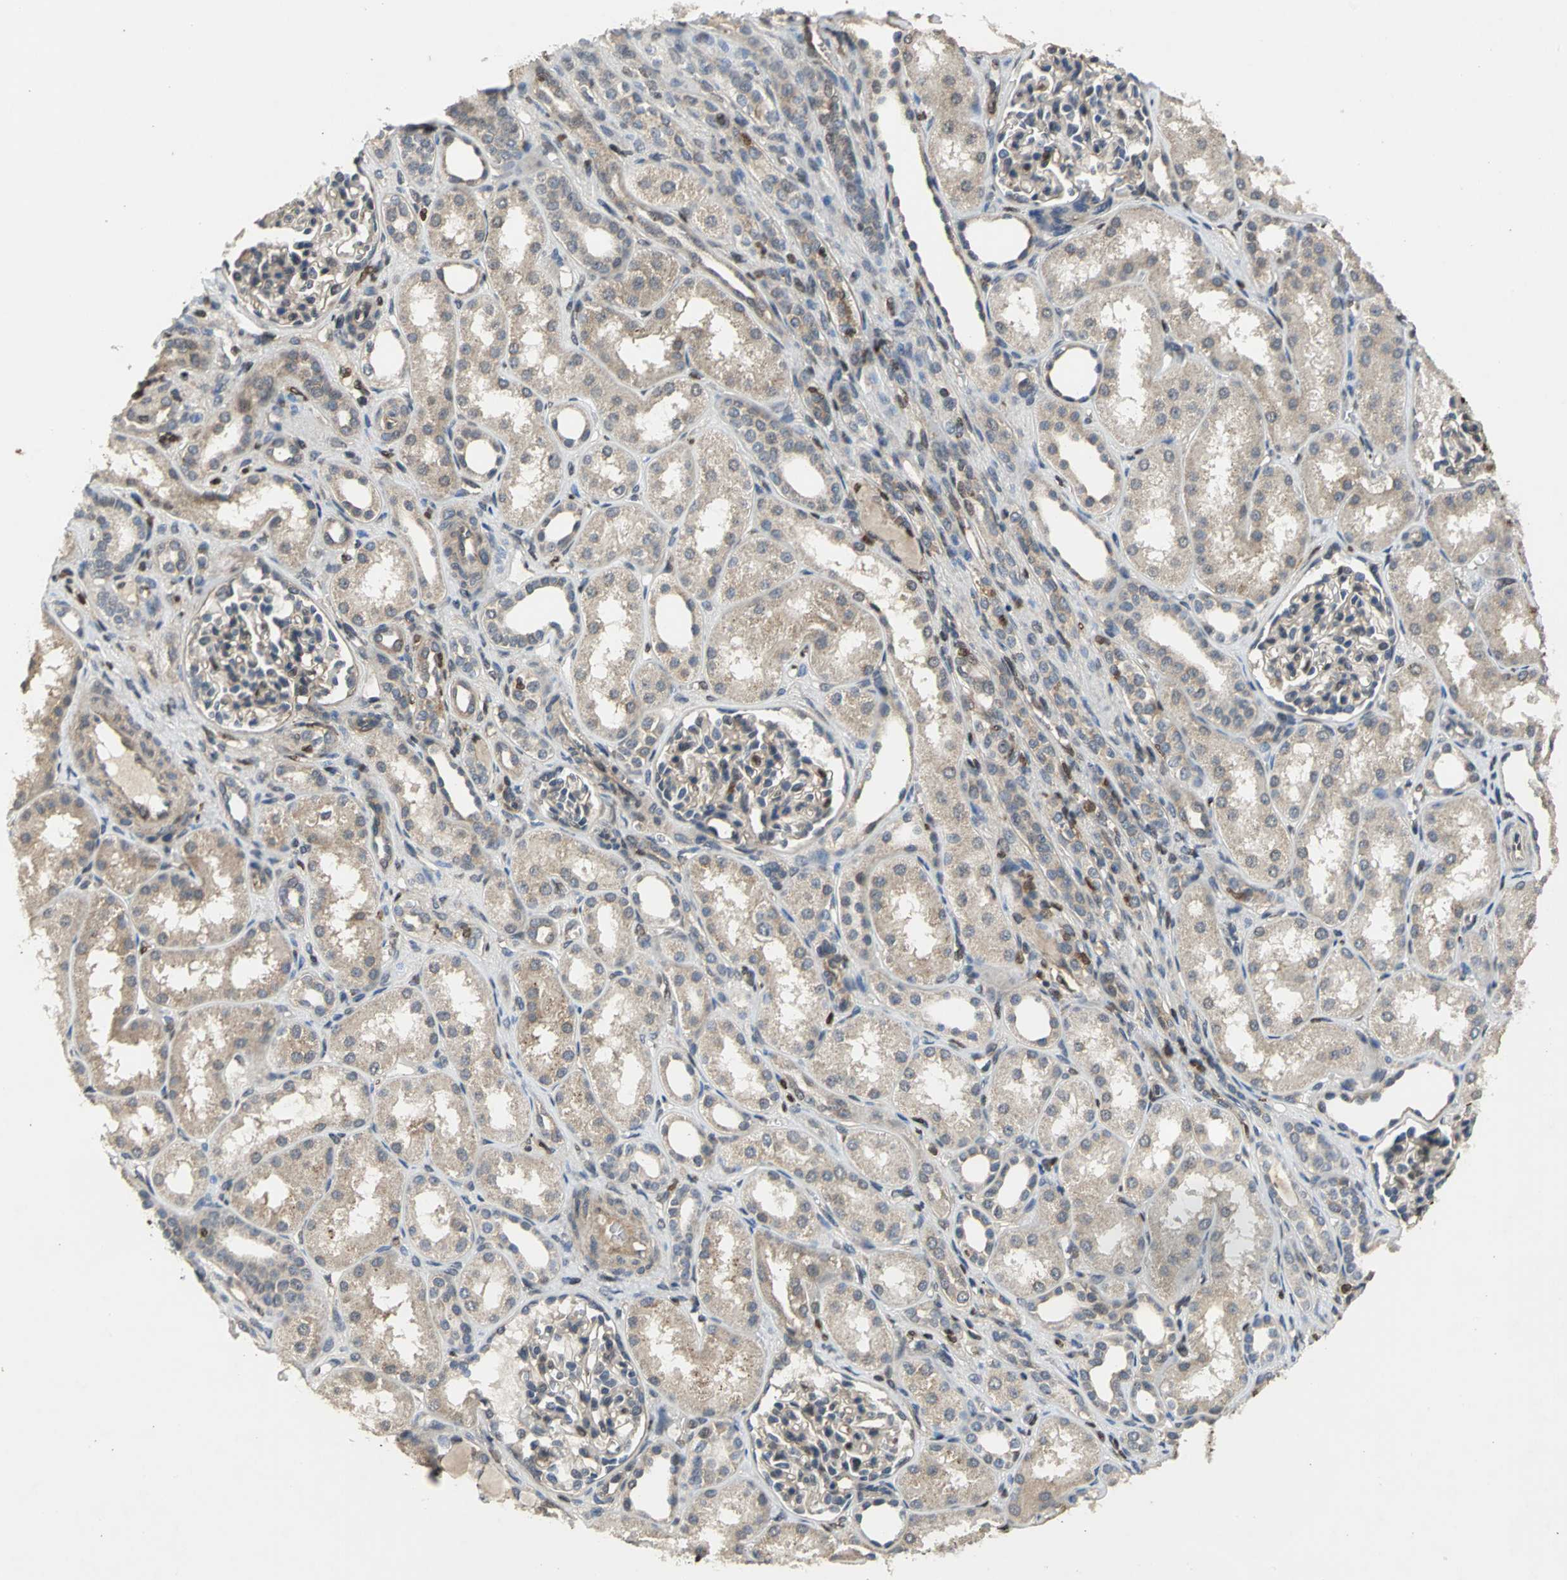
{"staining": {"intensity": "strong", "quantity": "<25%", "location": "nuclear"}, "tissue": "kidney", "cell_type": "Cells in glomeruli", "image_type": "normal", "snomed": [{"axis": "morphology", "description": "Normal tissue, NOS"}, {"axis": "topography", "description": "Kidney"}], "caption": "Approximately <25% of cells in glomeruli in benign human kidney demonstrate strong nuclear protein expression as visualized by brown immunohistochemical staining.", "gene": "AHR", "patient": {"sex": "male", "age": 7}}